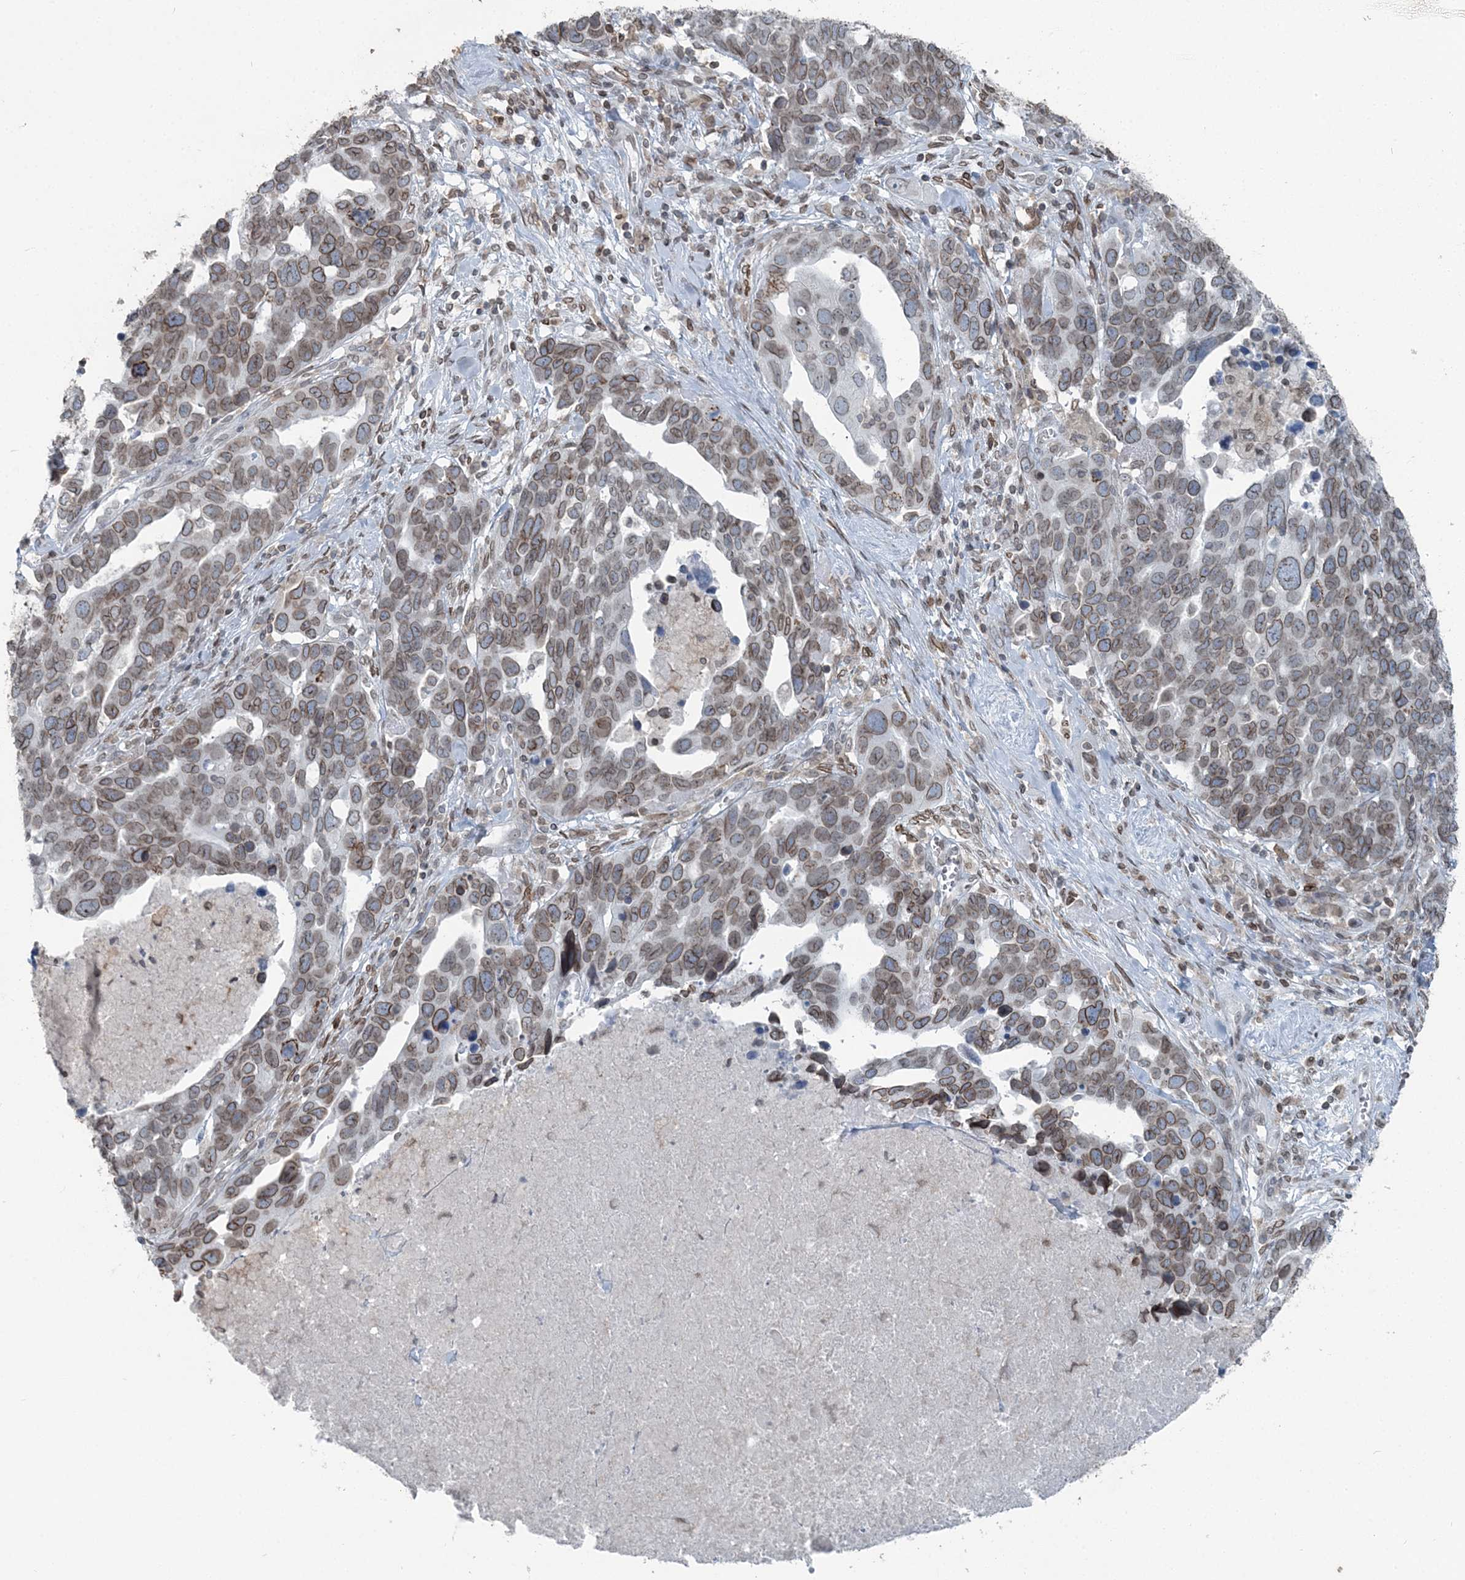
{"staining": {"intensity": "moderate", "quantity": ">75%", "location": "cytoplasmic/membranous,nuclear"}, "tissue": "ovarian cancer", "cell_type": "Tumor cells", "image_type": "cancer", "snomed": [{"axis": "morphology", "description": "Cystadenocarcinoma, serous, NOS"}, {"axis": "topography", "description": "Ovary"}], "caption": "IHC of ovarian cancer displays medium levels of moderate cytoplasmic/membranous and nuclear staining in about >75% of tumor cells.", "gene": "GJD4", "patient": {"sex": "female", "age": 54}}